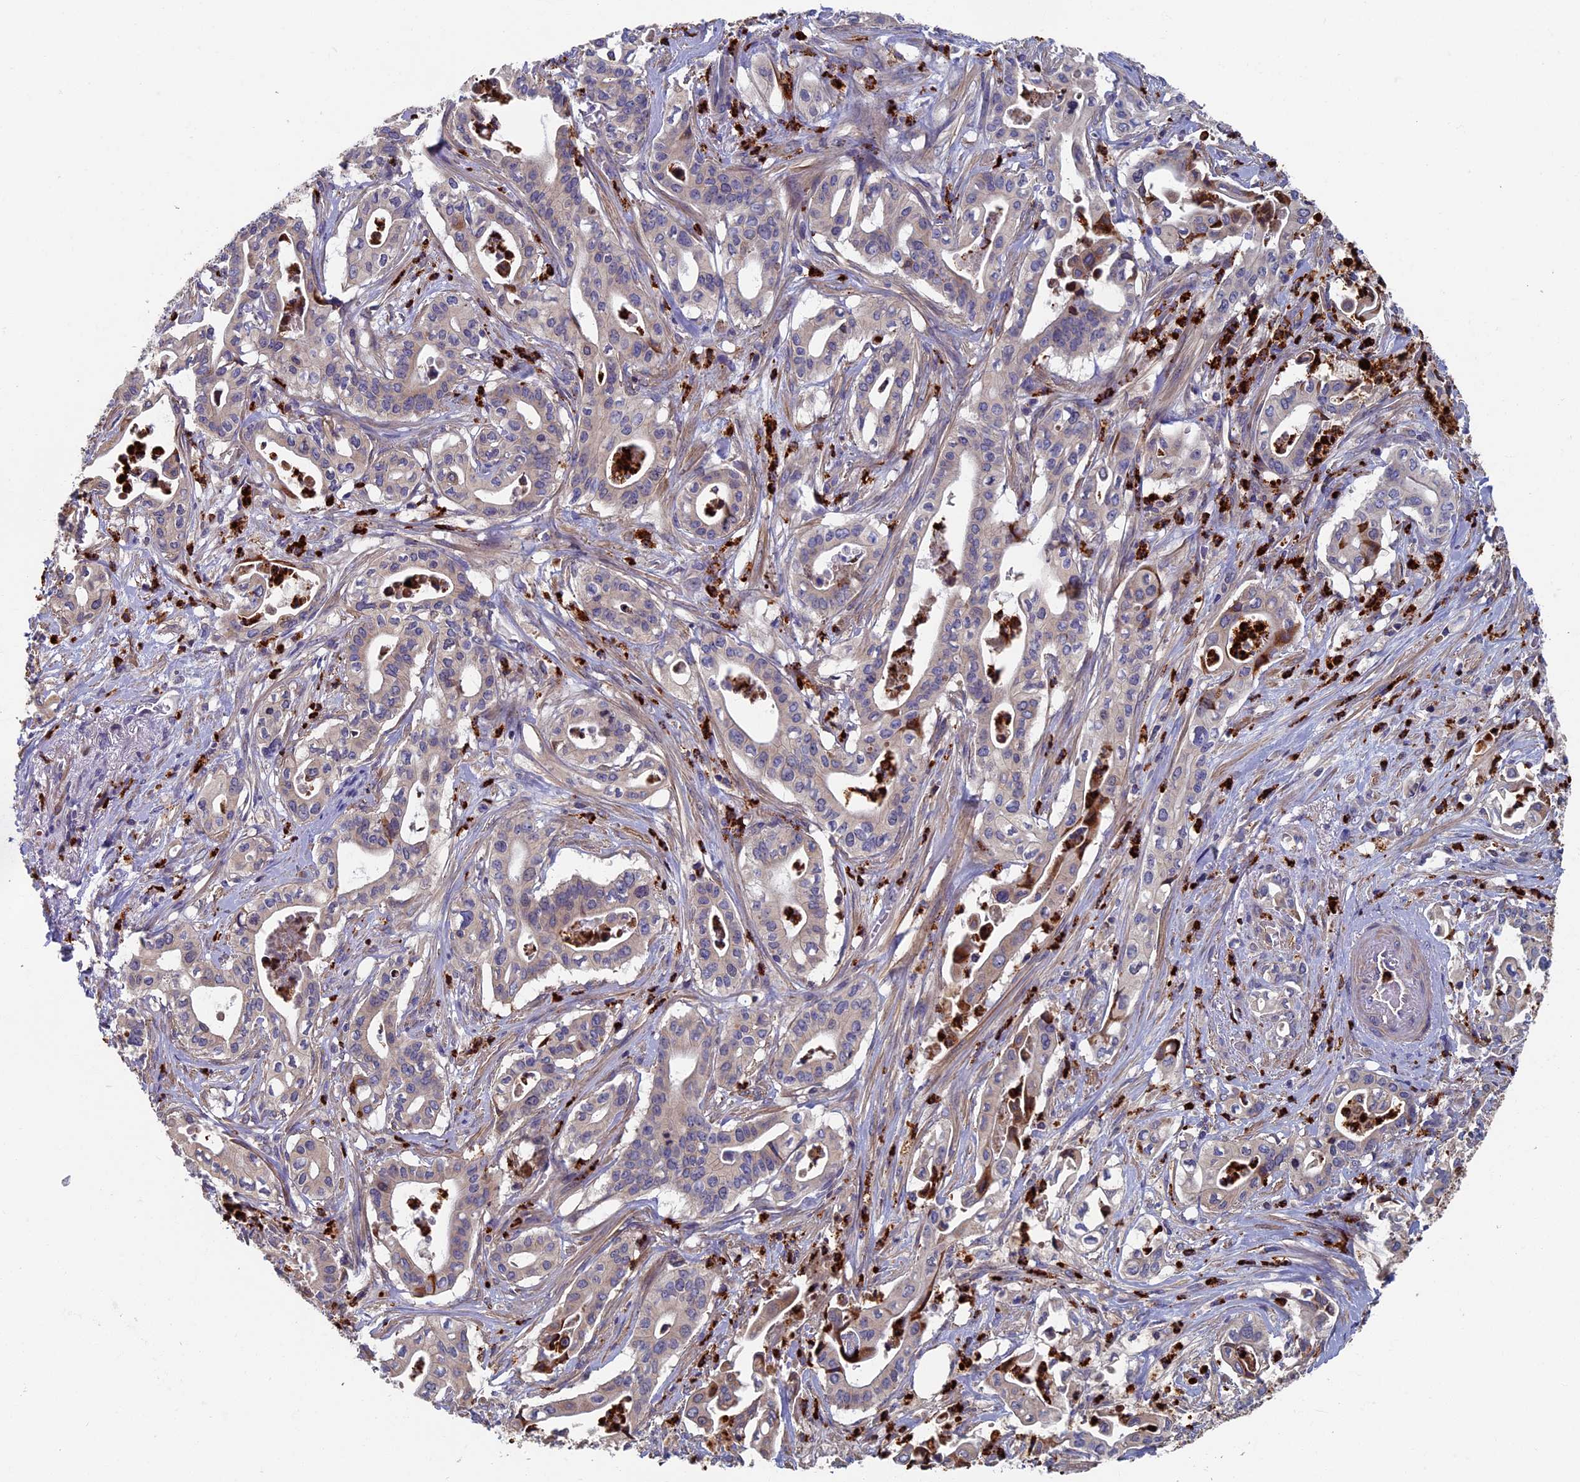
{"staining": {"intensity": "weak", "quantity": "<25%", "location": "cytoplasmic/membranous"}, "tissue": "pancreatic cancer", "cell_type": "Tumor cells", "image_type": "cancer", "snomed": [{"axis": "morphology", "description": "Adenocarcinoma, NOS"}, {"axis": "topography", "description": "Pancreas"}], "caption": "Immunohistochemical staining of human pancreatic cancer demonstrates no significant staining in tumor cells.", "gene": "TNK2", "patient": {"sex": "female", "age": 77}}